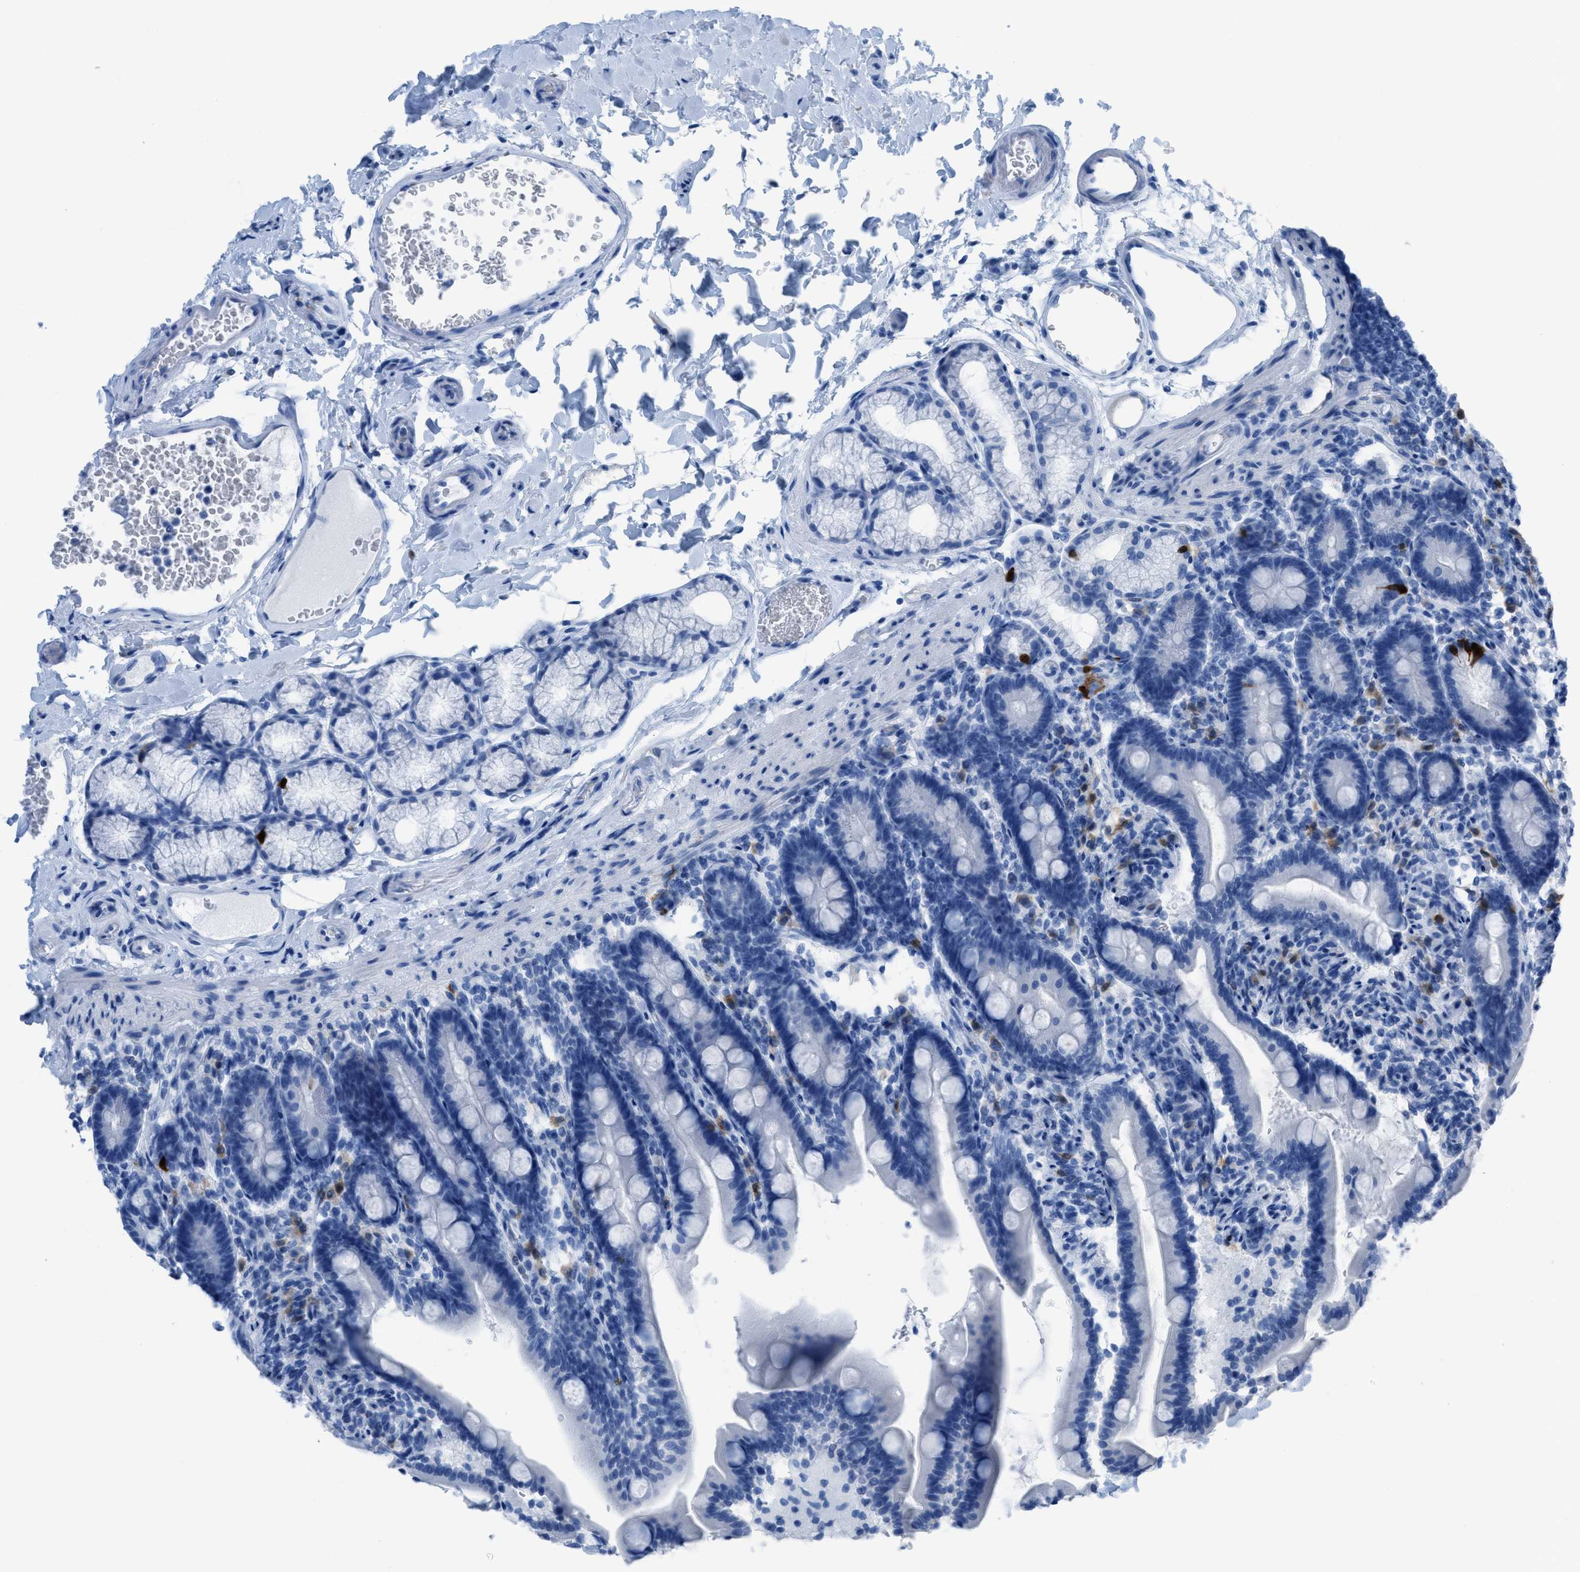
{"staining": {"intensity": "negative", "quantity": "none", "location": "none"}, "tissue": "duodenum", "cell_type": "Glandular cells", "image_type": "normal", "snomed": [{"axis": "morphology", "description": "Normal tissue, NOS"}, {"axis": "topography", "description": "Duodenum"}], "caption": "Immunohistochemical staining of benign duodenum reveals no significant expression in glandular cells. (Brightfield microscopy of DAB (3,3'-diaminobenzidine) immunohistochemistry (IHC) at high magnification).", "gene": "CDKN2A", "patient": {"sex": "male", "age": 54}}